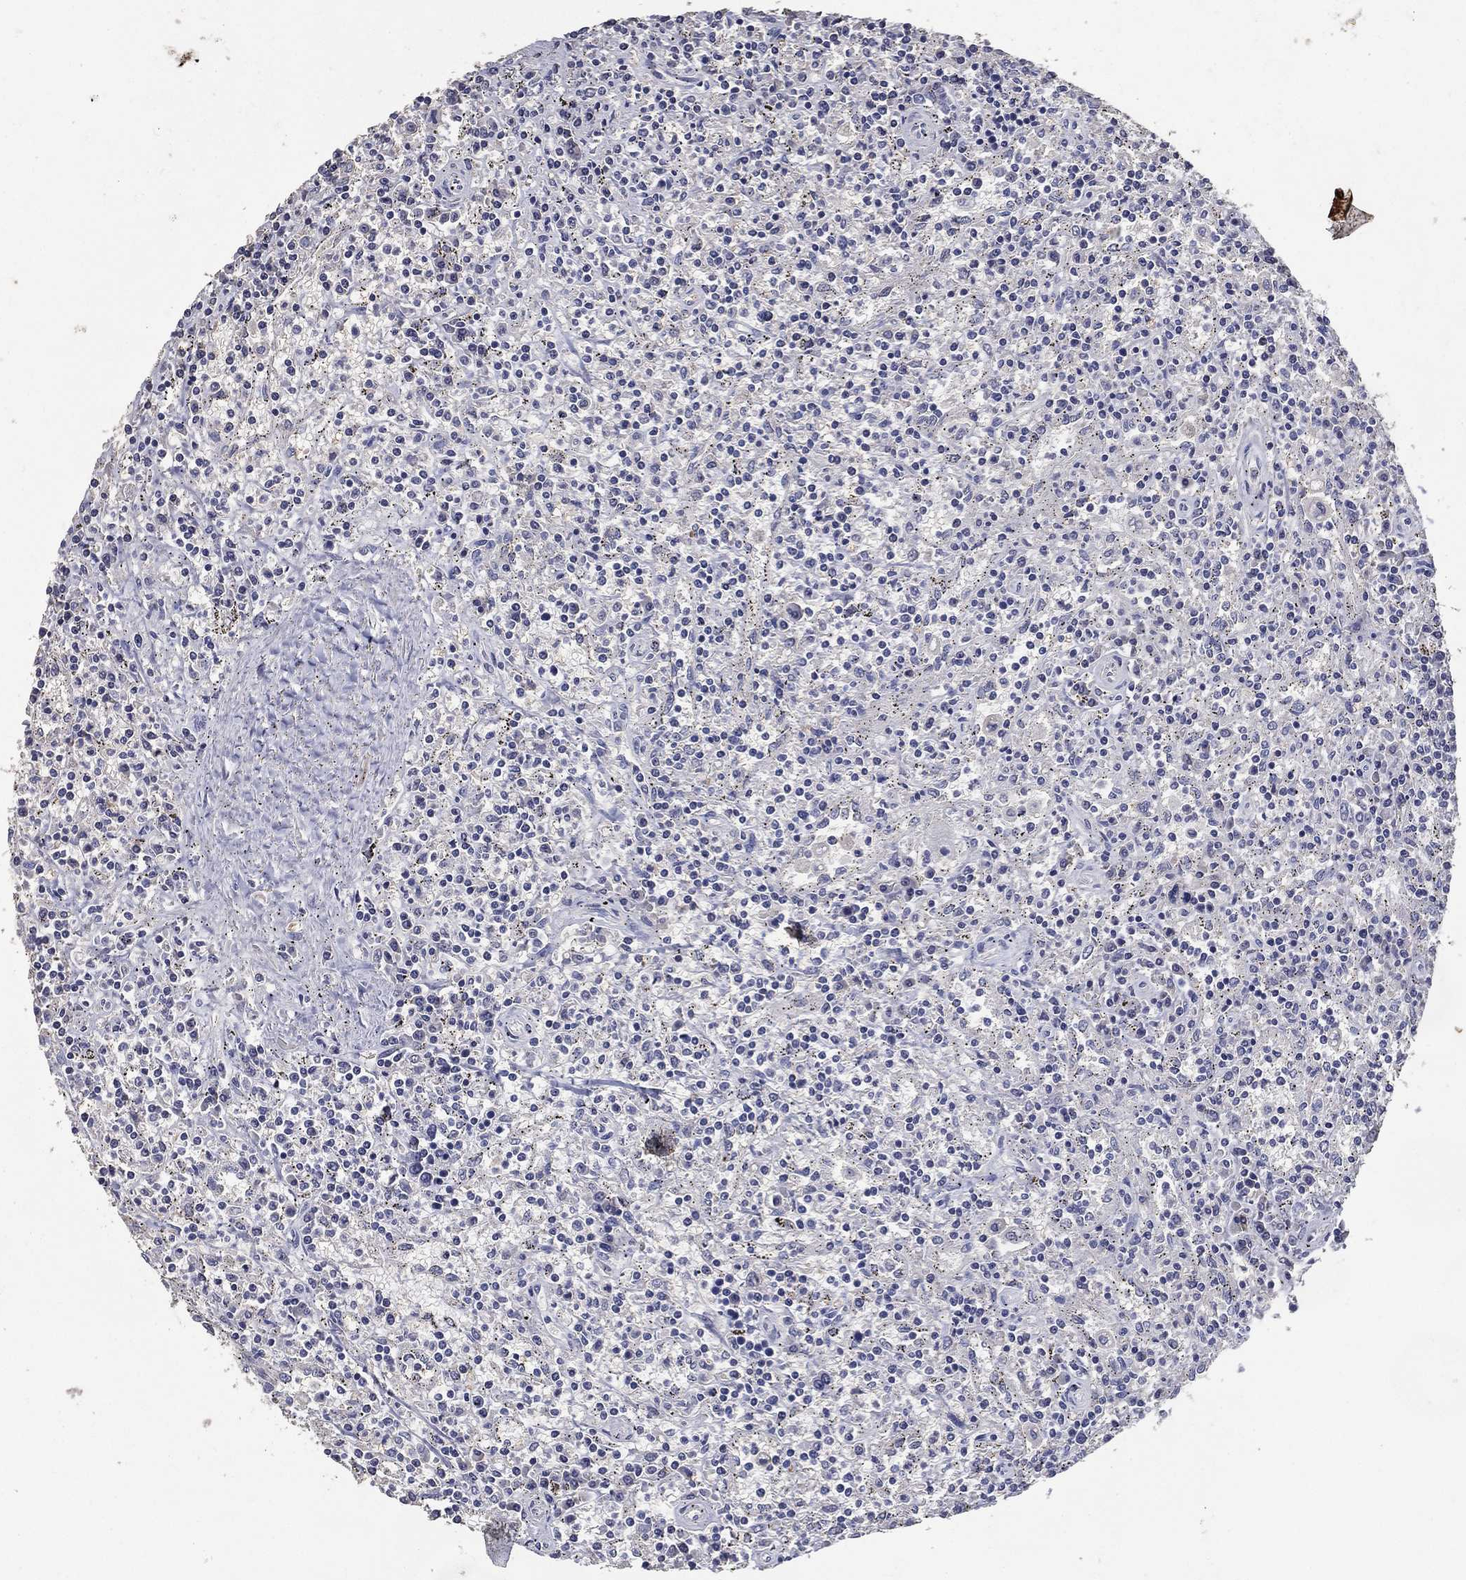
{"staining": {"intensity": "negative", "quantity": "none", "location": "none"}, "tissue": "lymphoma", "cell_type": "Tumor cells", "image_type": "cancer", "snomed": [{"axis": "morphology", "description": "Malignant lymphoma, non-Hodgkin's type, Low grade"}, {"axis": "topography", "description": "Spleen"}], "caption": "The immunohistochemistry (IHC) photomicrograph has no significant expression in tumor cells of low-grade malignant lymphoma, non-Hodgkin's type tissue.", "gene": "EFNA1", "patient": {"sex": "male", "age": 62}}